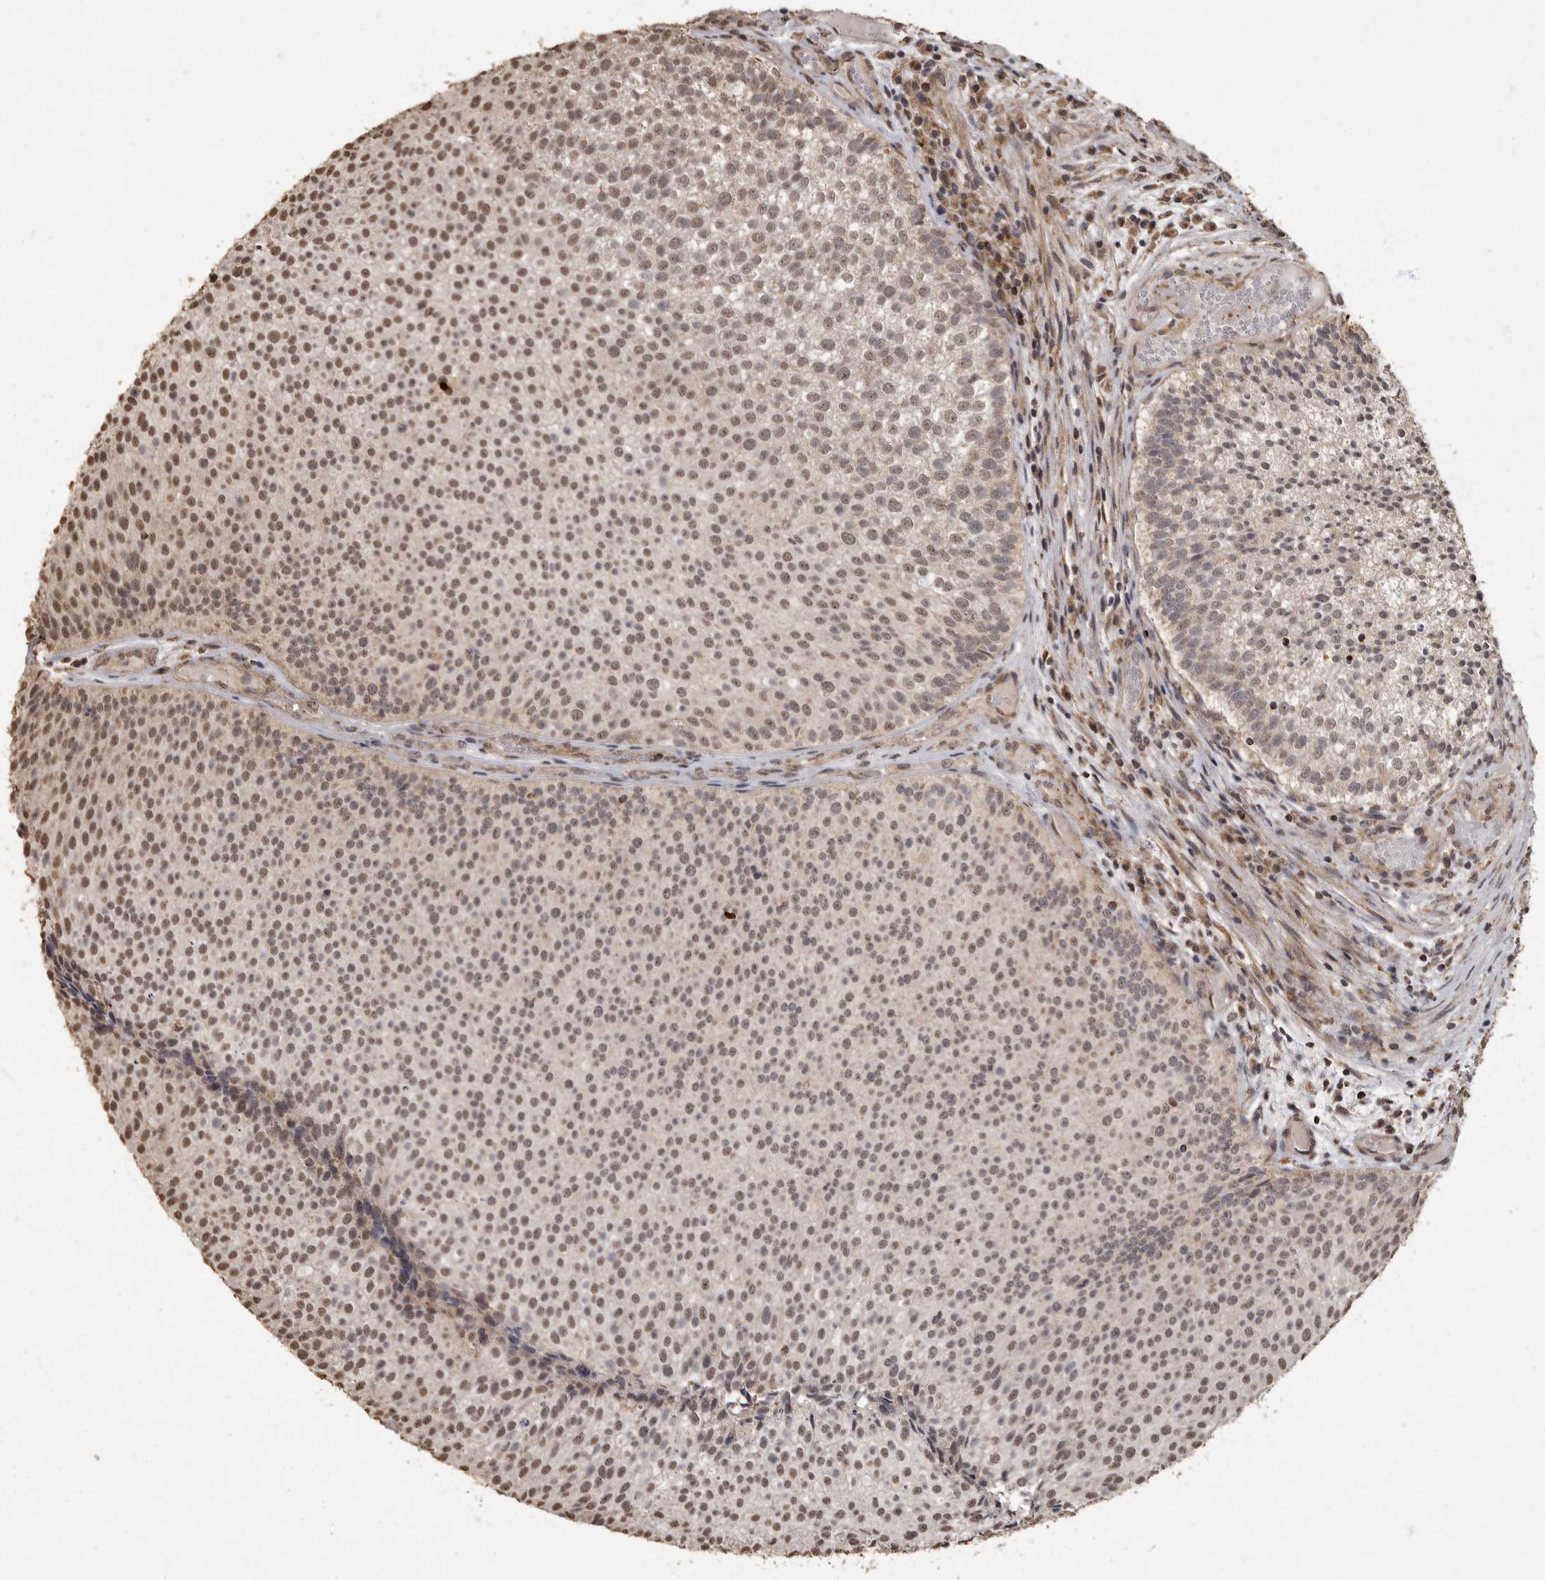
{"staining": {"intensity": "moderate", "quantity": ">75%", "location": "nuclear"}, "tissue": "urothelial cancer", "cell_type": "Tumor cells", "image_type": "cancer", "snomed": [{"axis": "morphology", "description": "Urothelial carcinoma, Low grade"}, {"axis": "topography", "description": "Urinary bladder"}], "caption": "Immunohistochemical staining of low-grade urothelial carcinoma demonstrates medium levels of moderate nuclear expression in approximately >75% of tumor cells. Using DAB (brown) and hematoxylin (blue) stains, captured at high magnification using brightfield microscopy.", "gene": "MAFG", "patient": {"sex": "male", "age": 86}}